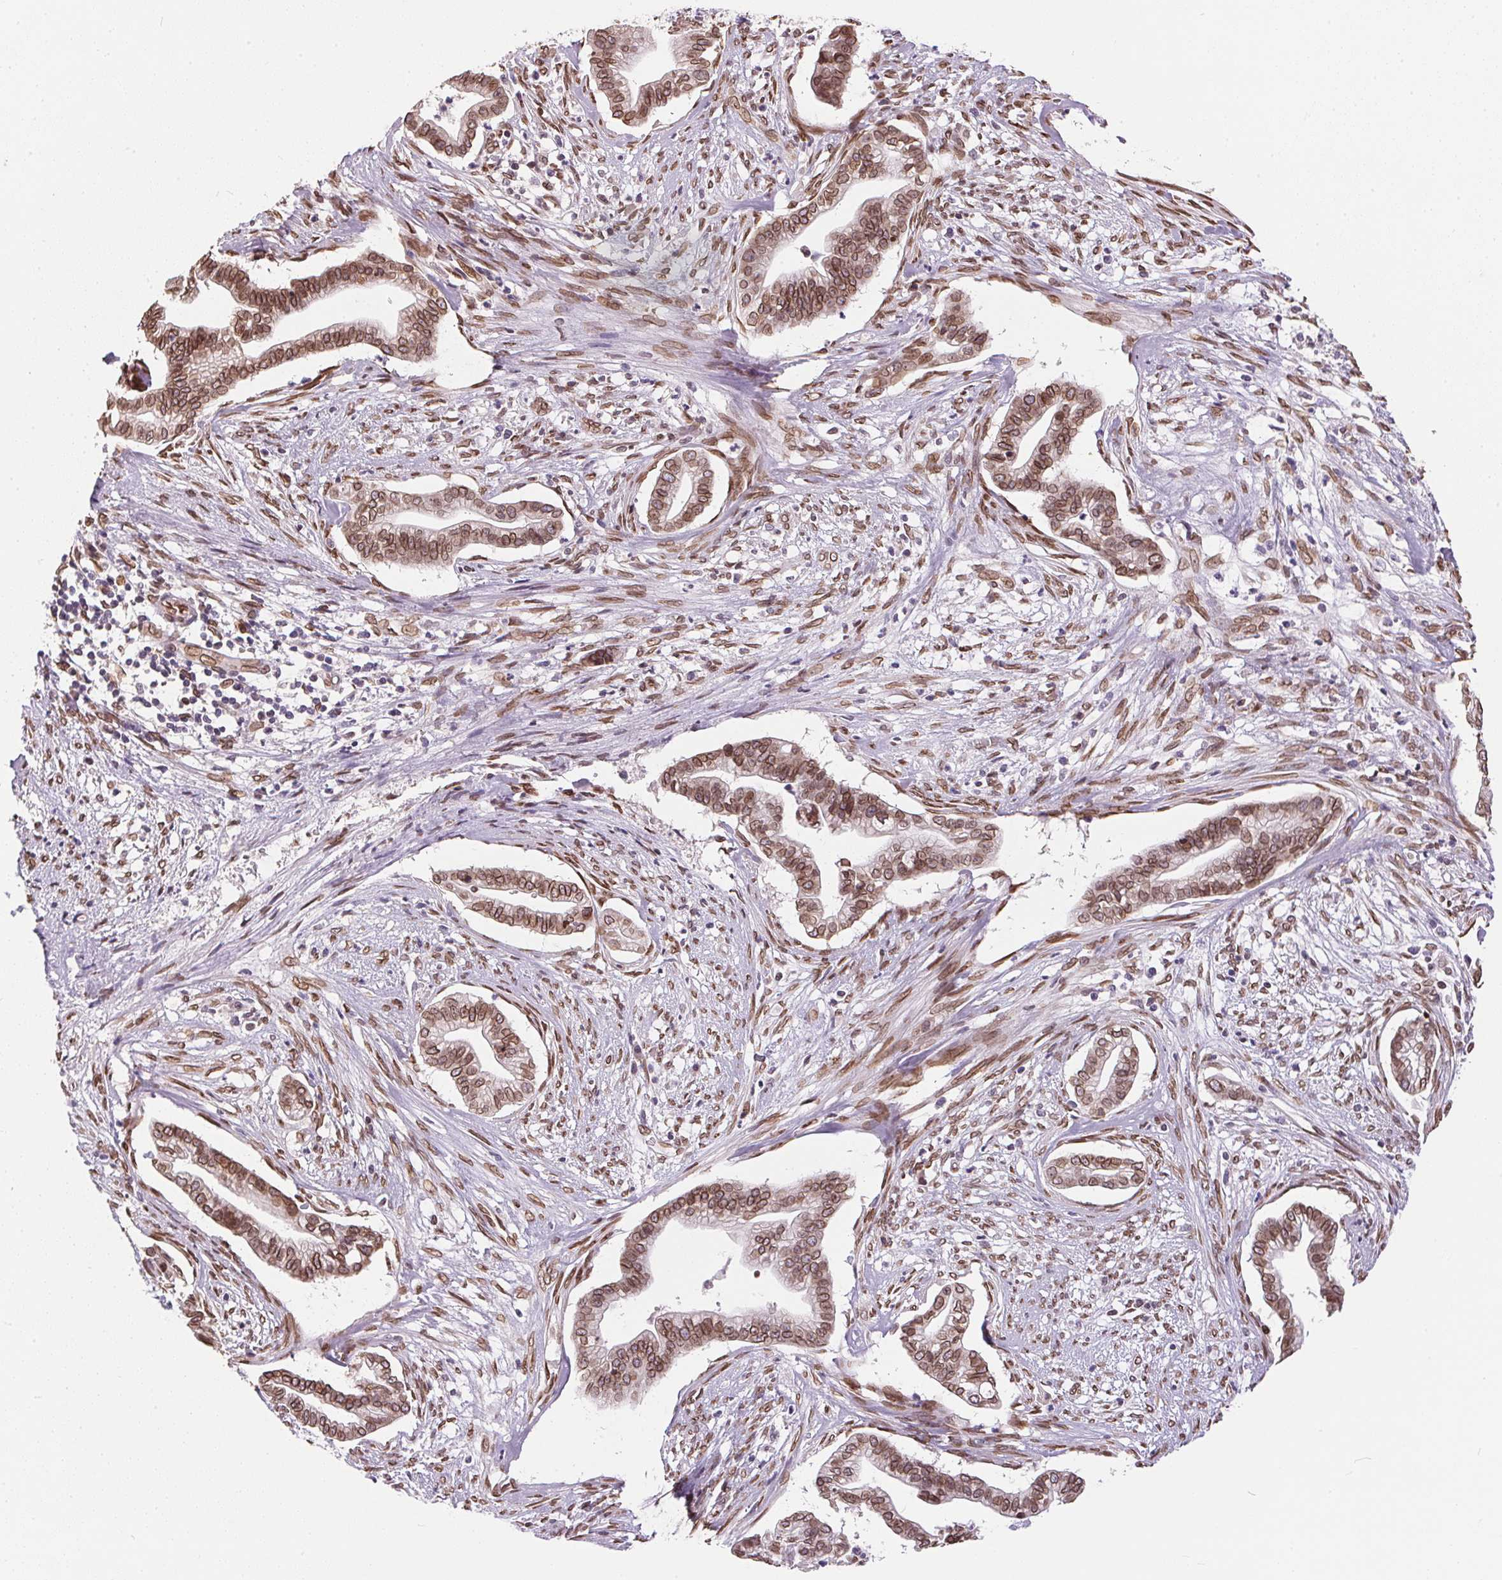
{"staining": {"intensity": "moderate", "quantity": ">75%", "location": "cytoplasmic/membranous,nuclear"}, "tissue": "cervical cancer", "cell_type": "Tumor cells", "image_type": "cancer", "snomed": [{"axis": "morphology", "description": "Adenocarcinoma, NOS"}, {"axis": "topography", "description": "Cervix"}], "caption": "Immunohistochemistry of cervical adenocarcinoma displays medium levels of moderate cytoplasmic/membranous and nuclear expression in about >75% of tumor cells.", "gene": "TMEM175", "patient": {"sex": "female", "age": 62}}